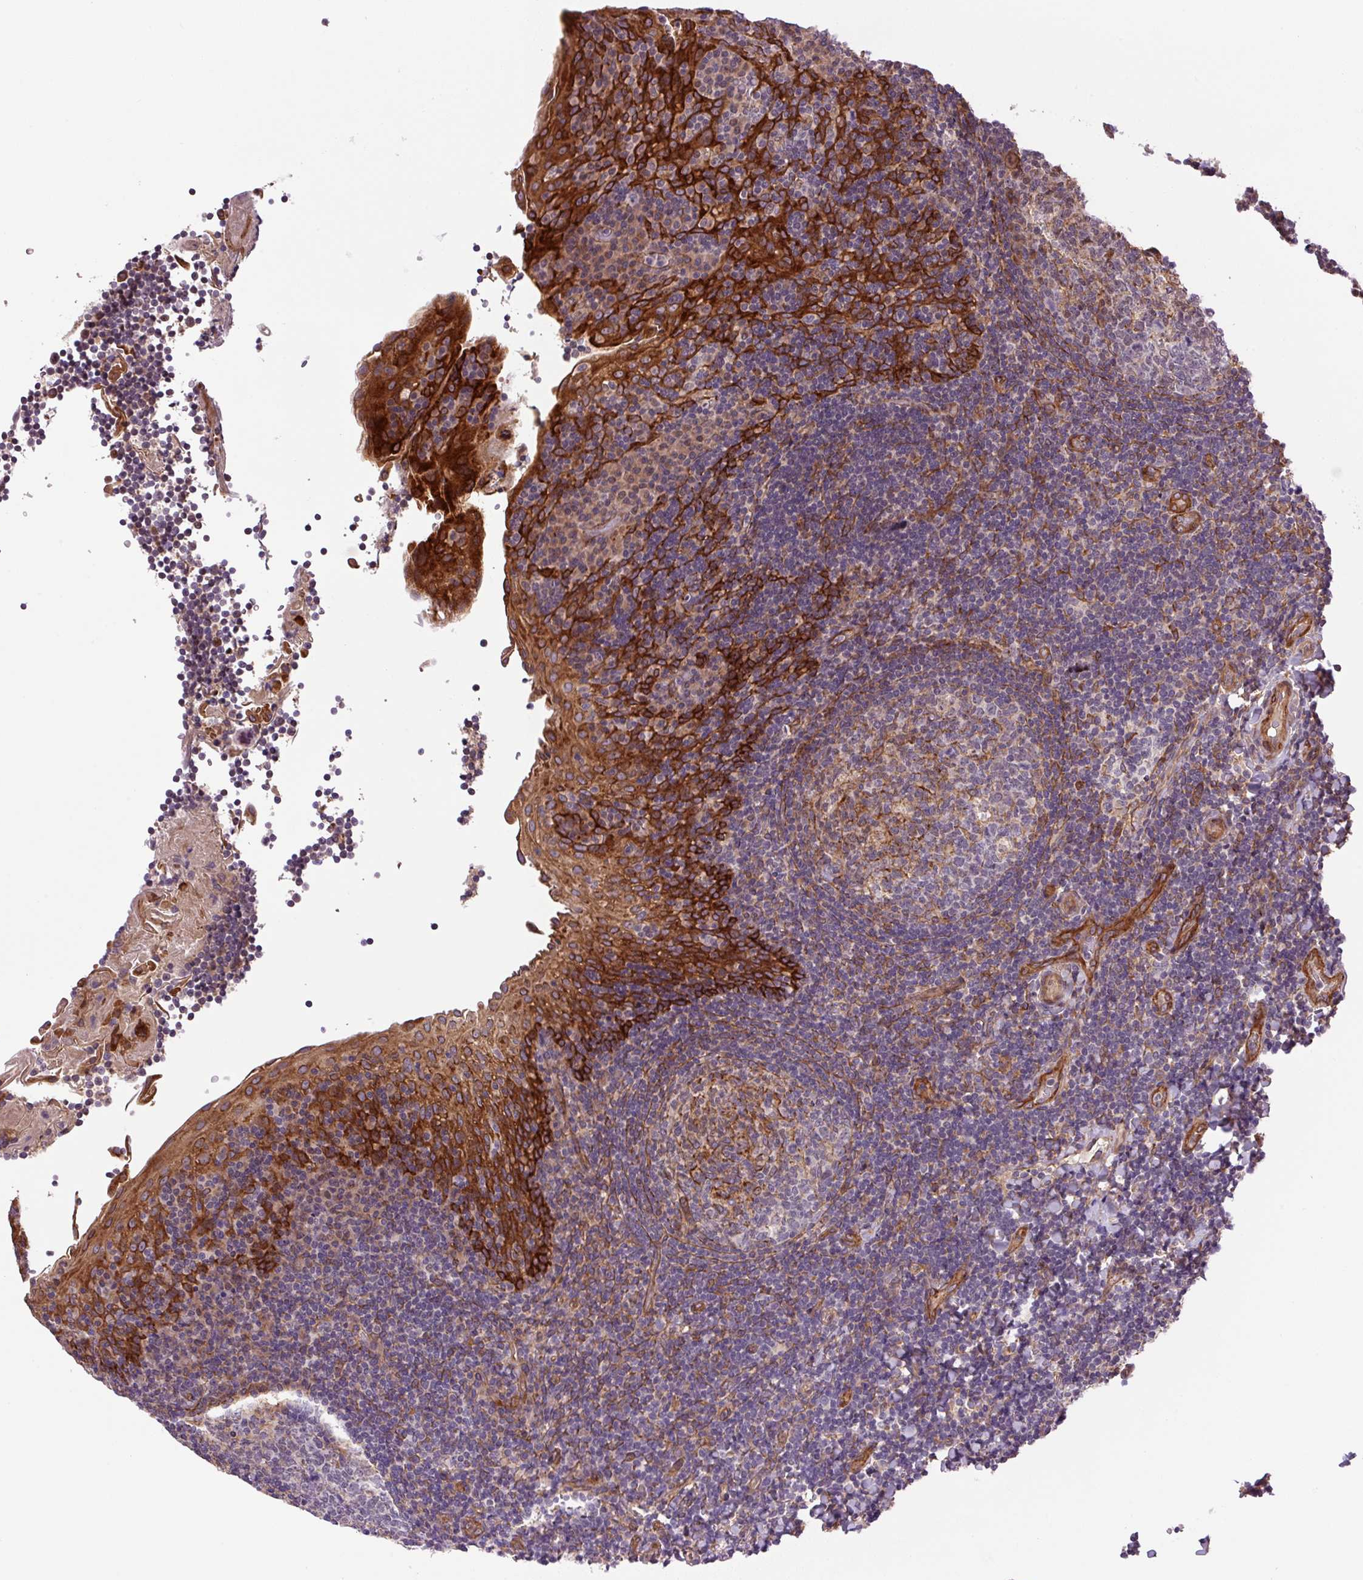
{"staining": {"intensity": "moderate", "quantity": "<25%", "location": "cytoplasmic/membranous"}, "tissue": "tonsil", "cell_type": "Germinal center cells", "image_type": "normal", "snomed": [{"axis": "morphology", "description": "Normal tissue, NOS"}, {"axis": "topography", "description": "Tonsil"}], "caption": "Moderate cytoplasmic/membranous expression is appreciated in approximately <25% of germinal center cells in unremarkable tonsil. The staining is performed using DAB (3,3'-diaminobenzidine) brown chromogen to label protein expression. The nuclei are counter-stained blue using hematoxylin.", "gene": "SEPTIN10", "patient": {"sex": "male", "age": 17}}